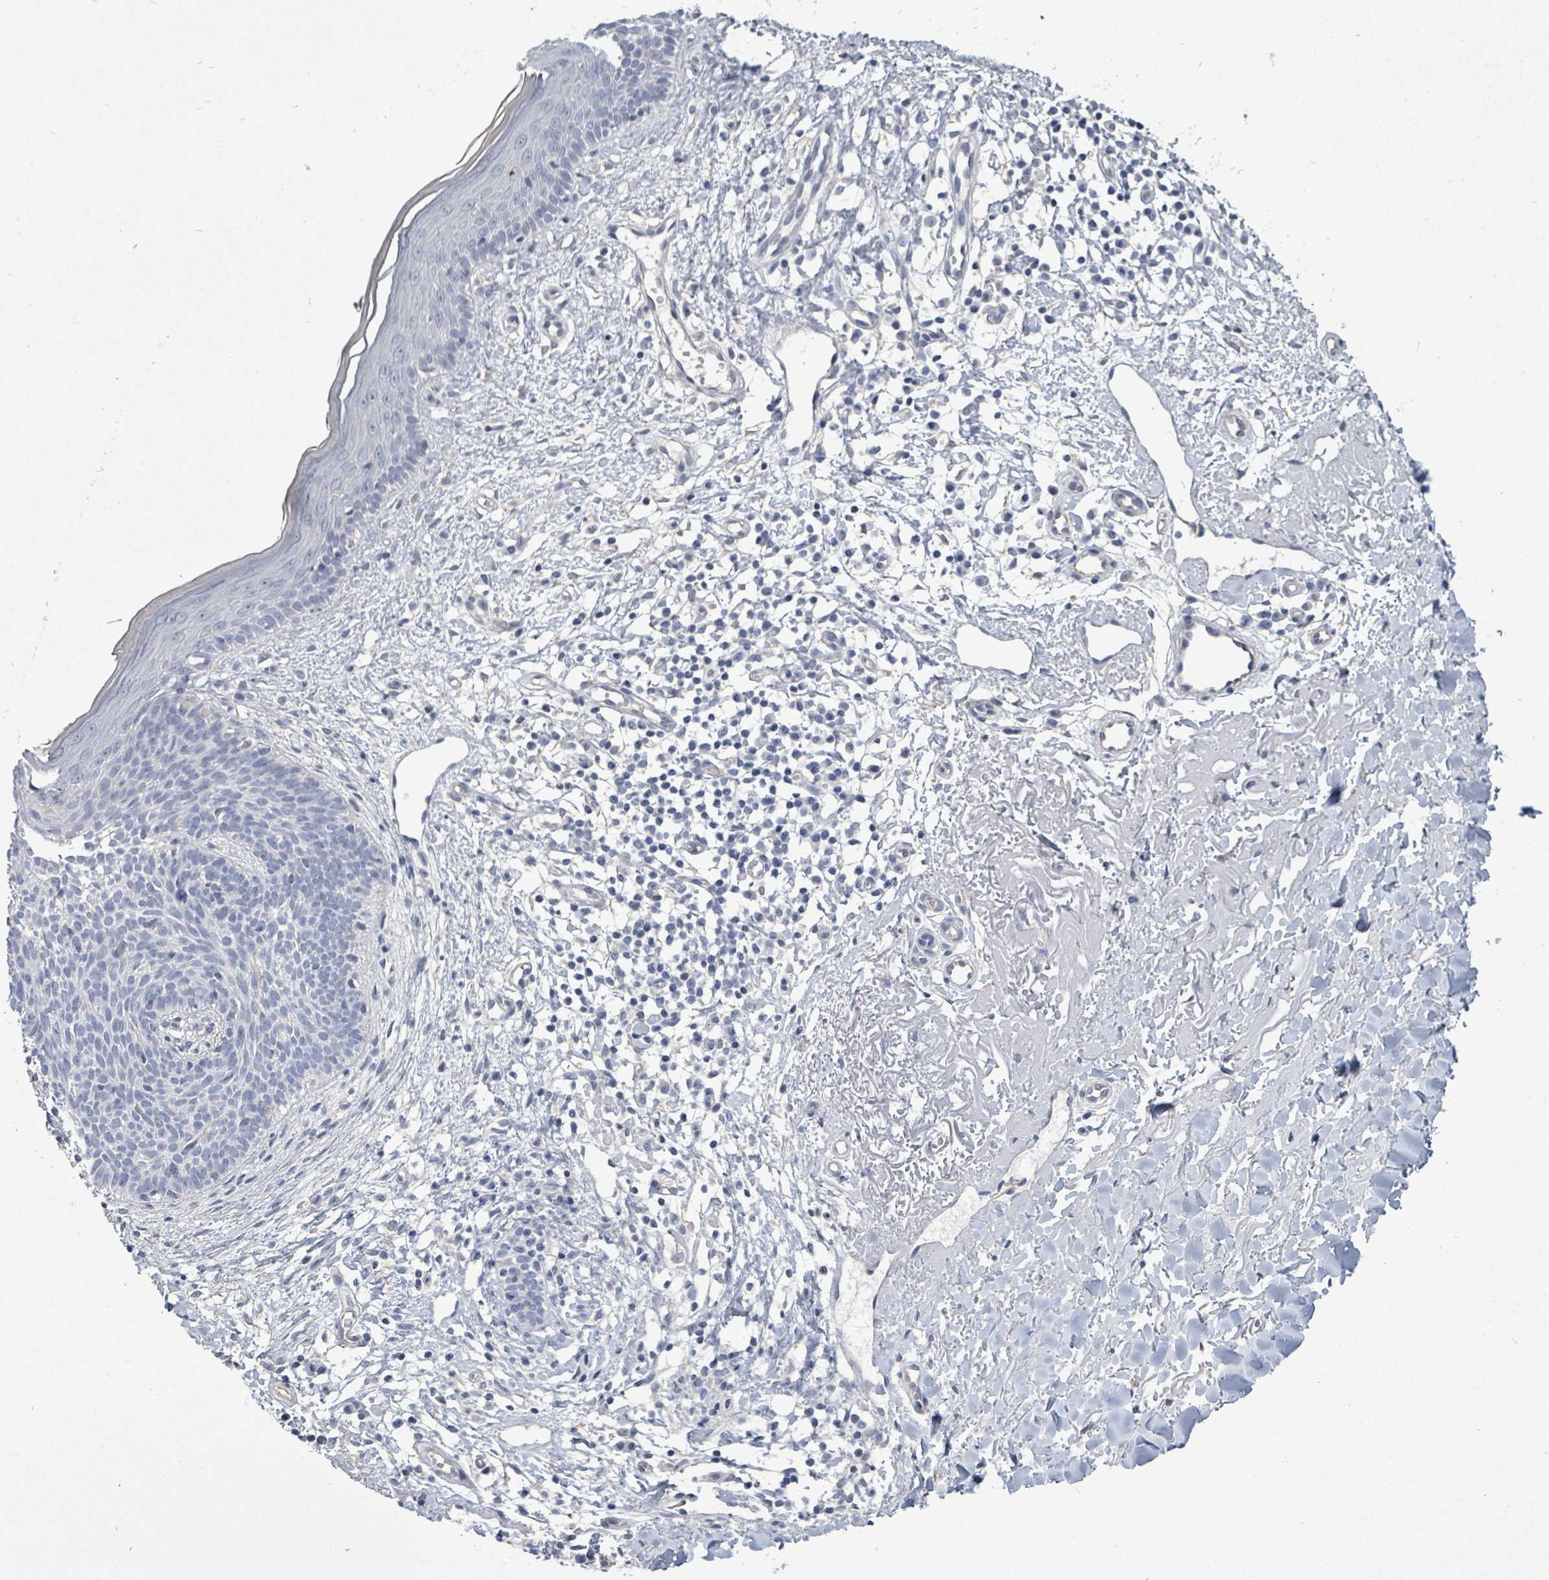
{"staining": {"intensity": "negative", "quantity": "none", "location": "none"}, "tissue": "skin cancer", "cell_type": "Tumor cells", "image_type": "cancer", "snomed": [{"axis": "morphology", "description": "Basal cell carcinoma"}, {"axis": "topography", "description": "Skin"}], "caption": "Immunohistochemistry micrograph of human skin basal cell carcinoma stained for a protein (brown), which reveals no expression in tumor cells.", "gene": "CT45A5", "patient": {"sex": "male", "age": 84}}